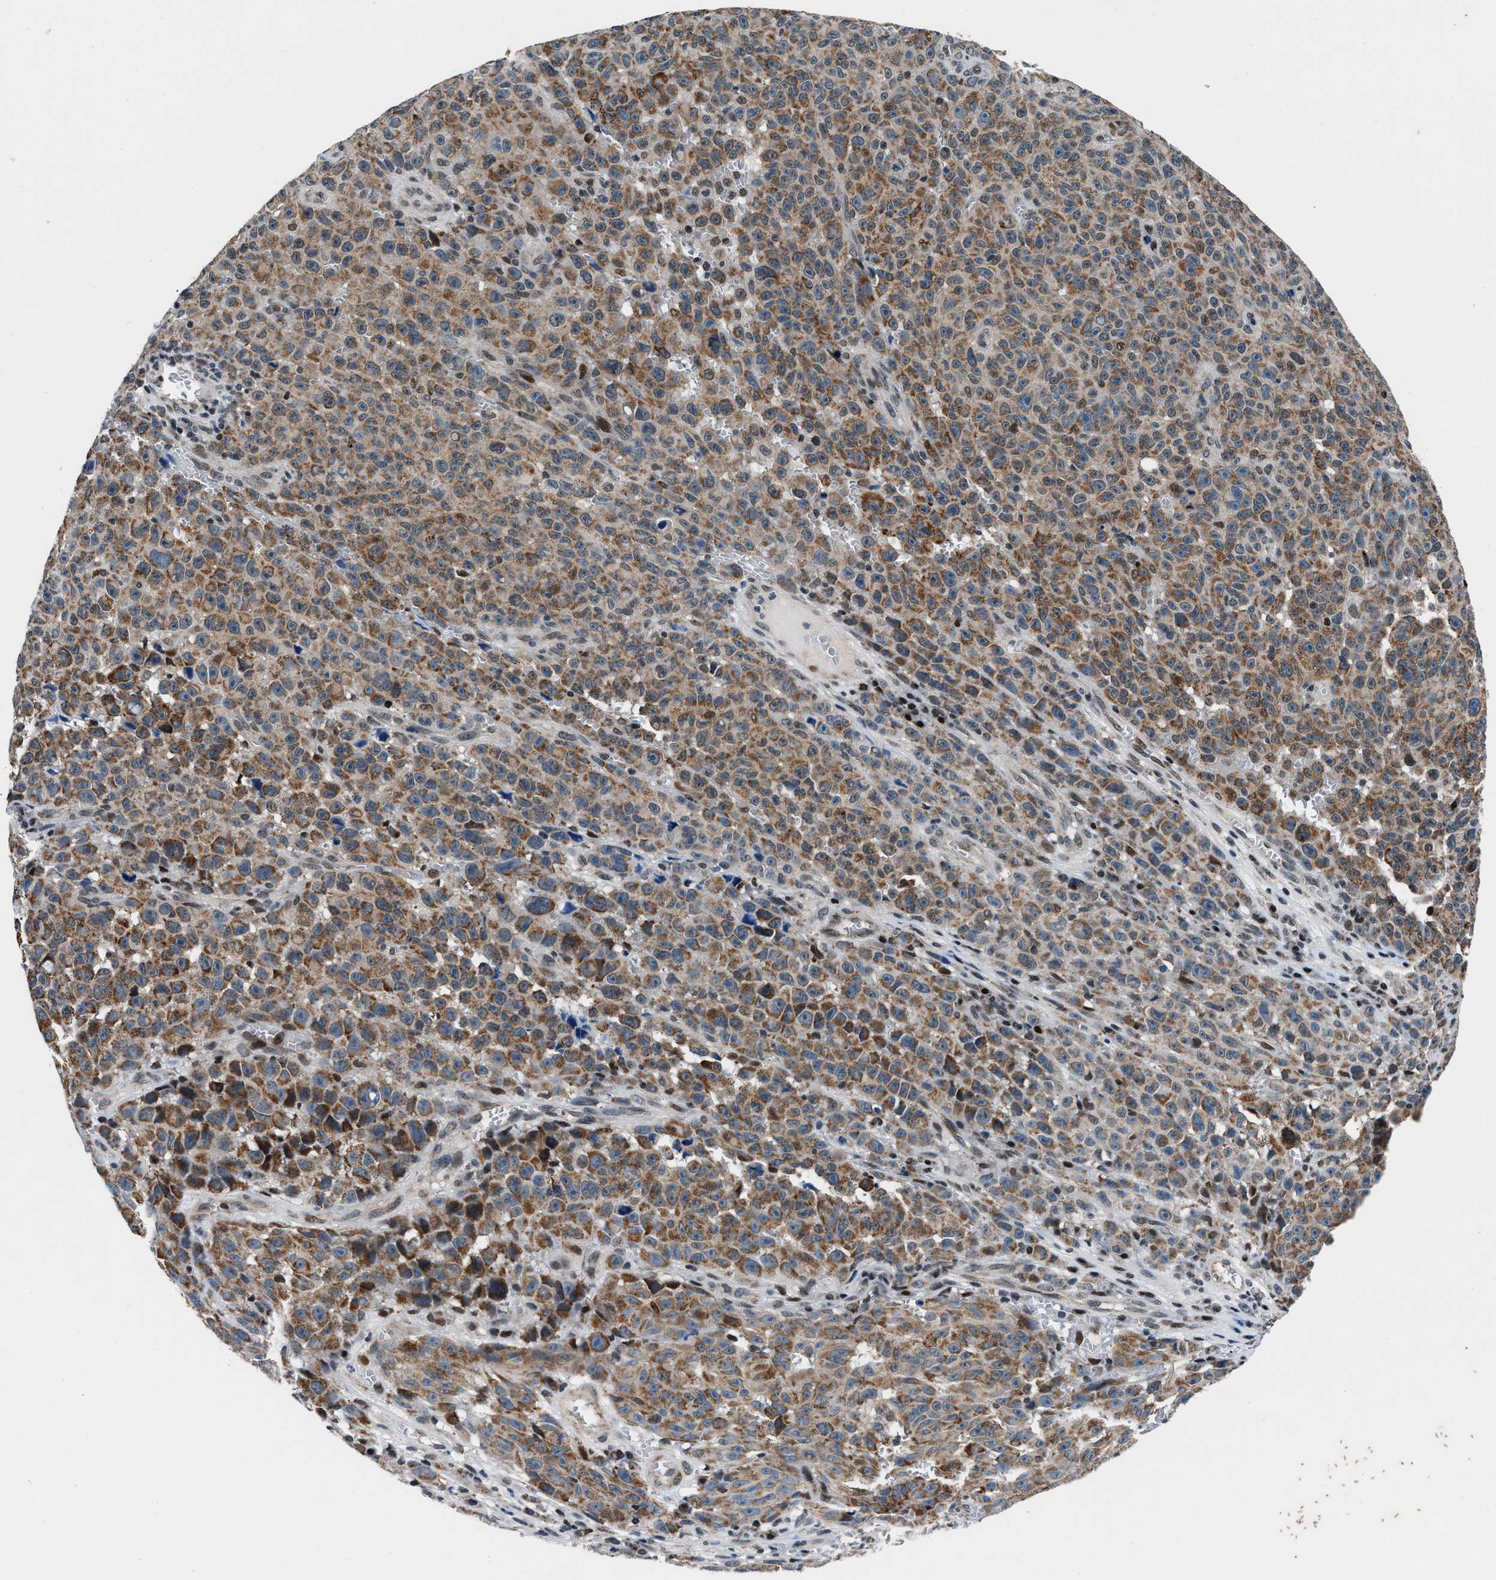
{"staining": {"intensity": "moderate", "quantity": ">75%", "location": "cytoplasmic/membranous"}, "tissue": "melanoma", "cell_type": "Tumor cells", "image_type": "cancer", "snomed": [{"axis": "morphology", "description": "Malignant melanoma, NOS"}, {"axis": "topography", "description": "Skin"}], "caption": "A micrograph of melanoma stained for a protein demonstrates moderate cytoplasmic/membranous brown staining in tumor cells.", "gene": "PRRC2B", "patient": {"sex": "female", "age": 82}}